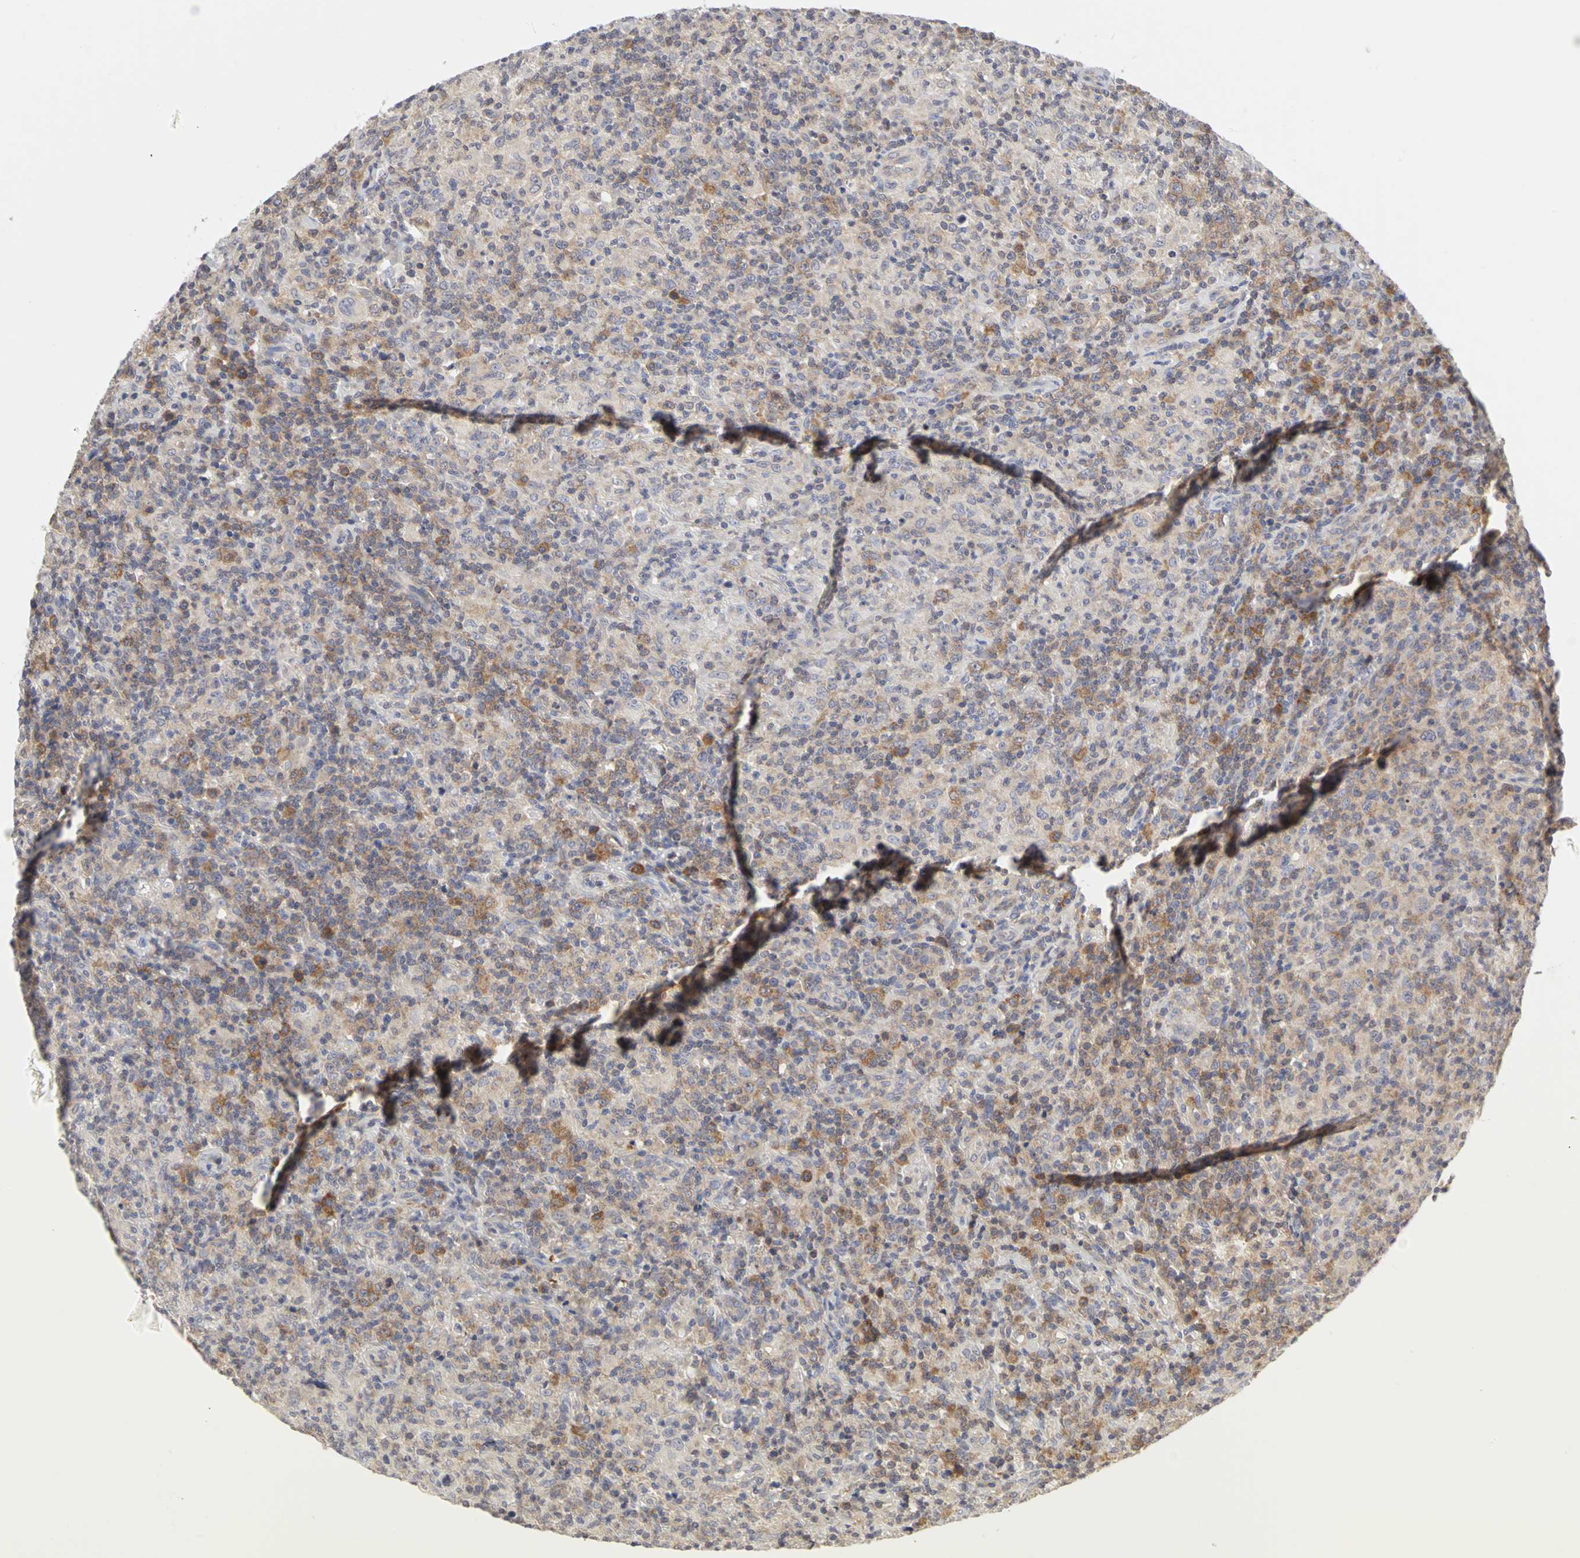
{"staining": {"intensity": "moderate", "quantity": "25%-75%", "location": "cytoplasmic/membranous"}, "tissue": "lymphoma", "cell_type": "Tumor cells", "image_type": "cancer", "snomed": [{"axis": "morphology", "description": "Hodgkin's disease, NOS"}, {"axis": "topography", "description": "Lymph node"}], "caption": "Hodgkin's disease was stained to show a protein in brown. There is medium levels of moderate cytoplasmic/membranous staining in approximately 25%-75% of tumor cells. The staining was performed using DAB, with brown indicating positive protein expression. Nuclei are stained blue with hematoxylin.", "gene": "IRAK1", "patient": {"sex": "male", "age": 65}}